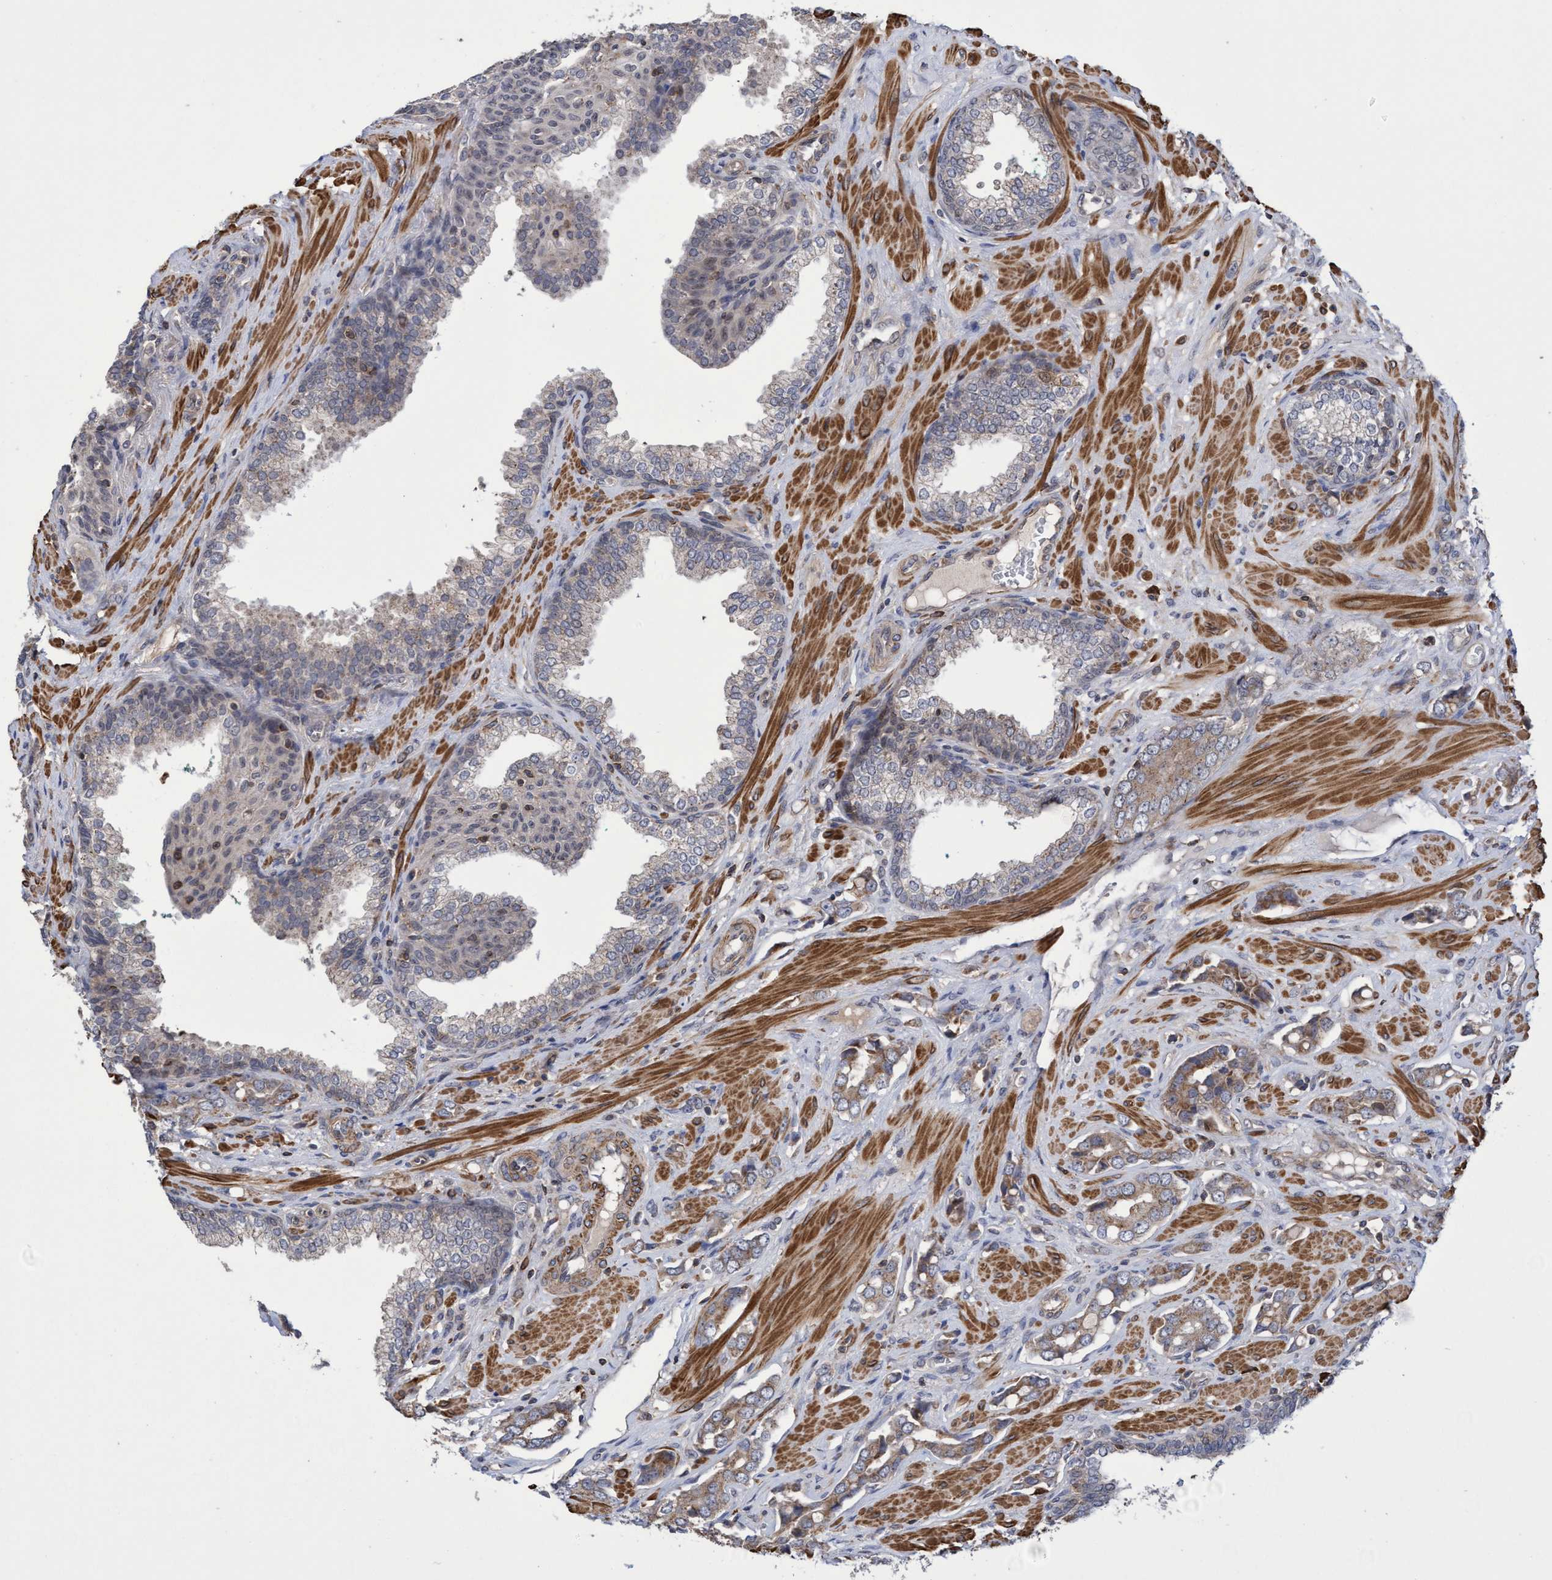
{"staining": {"intensity": "weak", "quantity": ">75%", "location": "cytoplasmic/membranous"}, "tissue": "prostate cancer", "cell_type": "Tumor cells", "image_type": "cancer", "snomed": [{"axis": "morphology", "description": "Adenocarcinoma, High grade"}, {"axis": "topography", "description": "Prostate"}], "caption": "IHC (DAB) staining of prostate cancer shows weak cytoplasmic/membranous protein staining in about >75% of tumor cells.", "gene": "SLBP", "patient": {"sex": "male", "age": 52}}